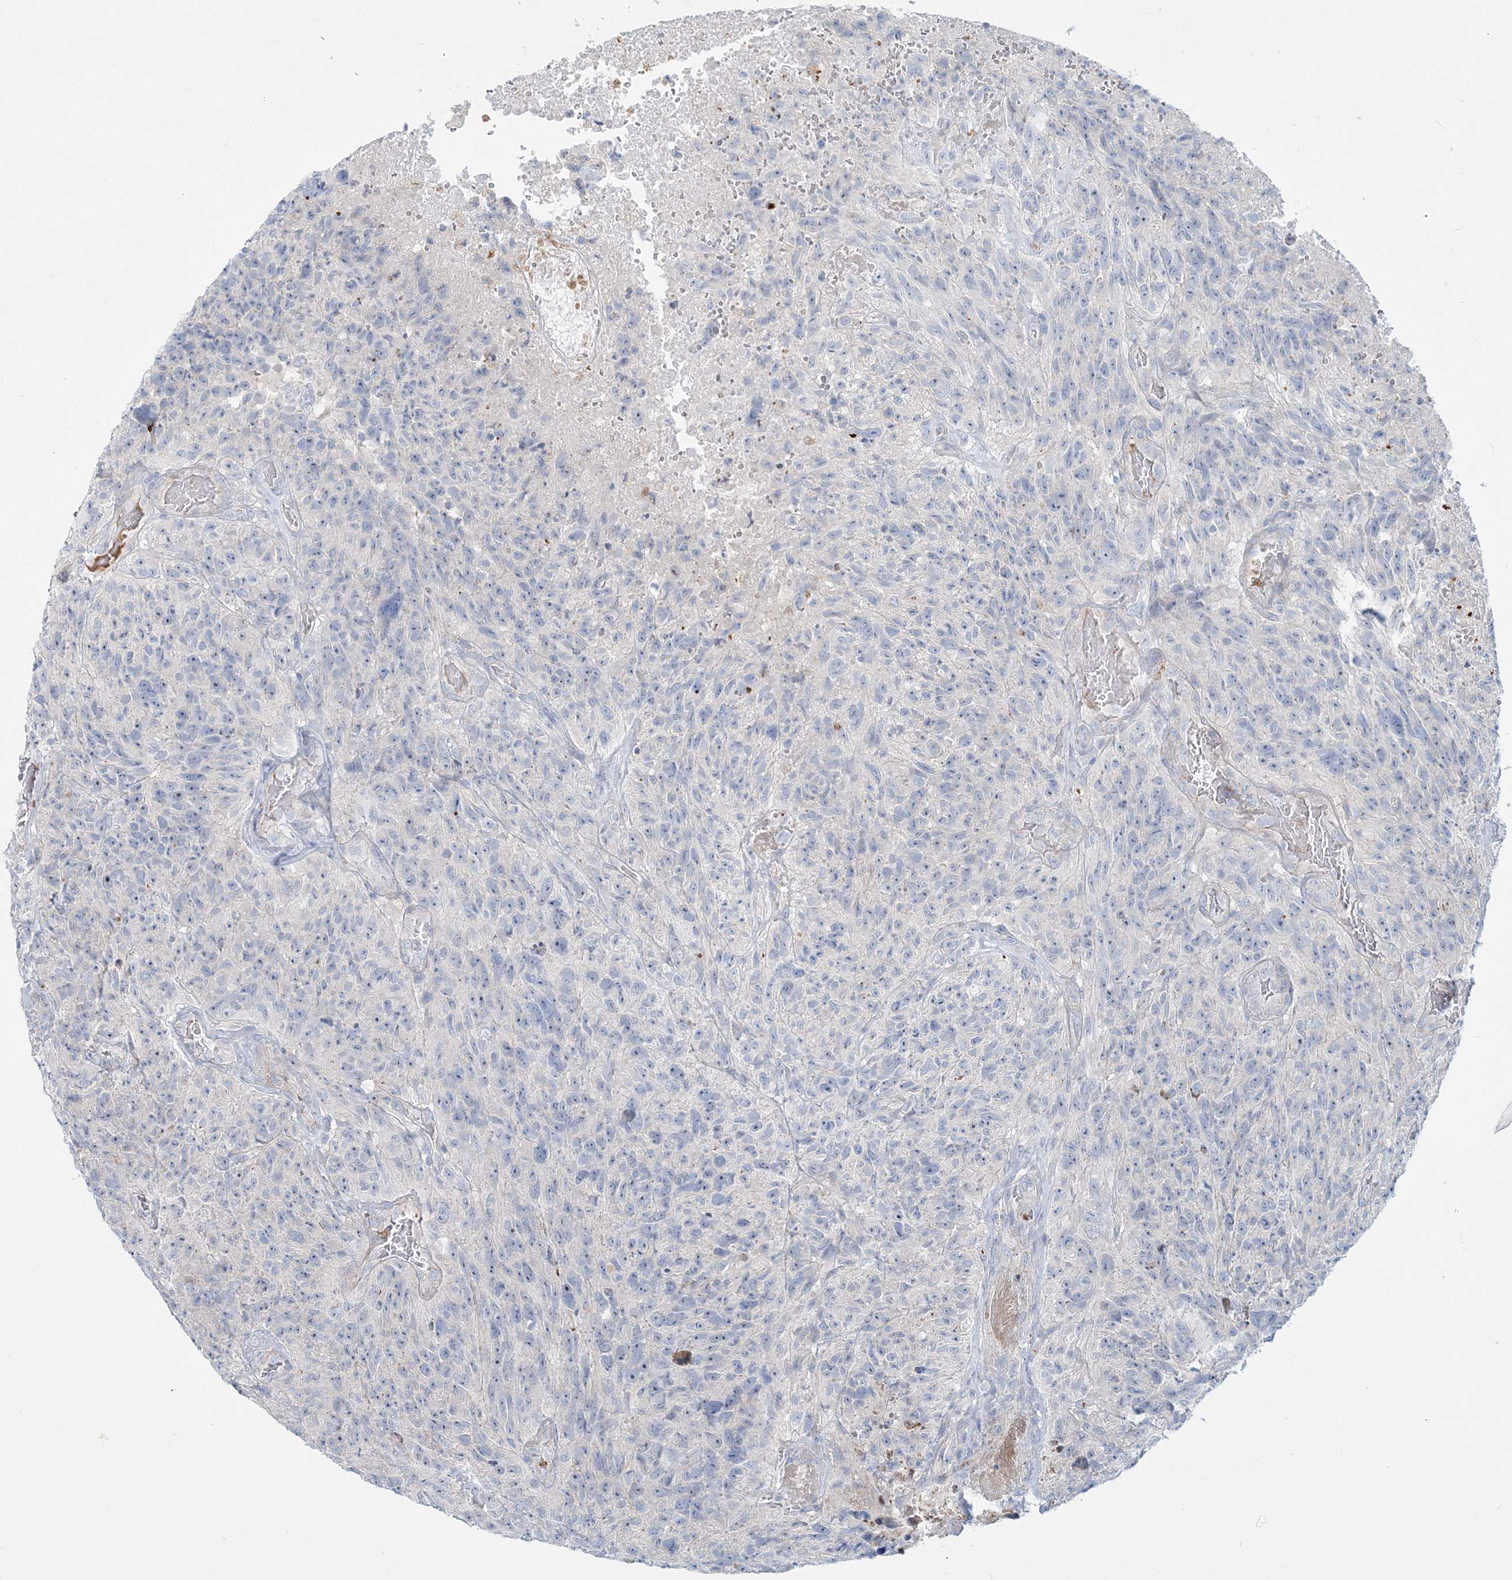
{"staining": {"intensity": "negative", "quantity": "none", "location": "none"}, "tissue": "glioma", "cell_type": "Tumor cells", "image_type": "cancer", "snomed": [{"axis": "morphology", "description": "Glioma, malignant, High grade"}, {"axis": "topography", "description": "Brain"}], "caption": "A histopathology image of human glioma is negative for staining in tumor cells.", "gene": "DNAH5", "patient": {"sex": "male", "age": 69}}